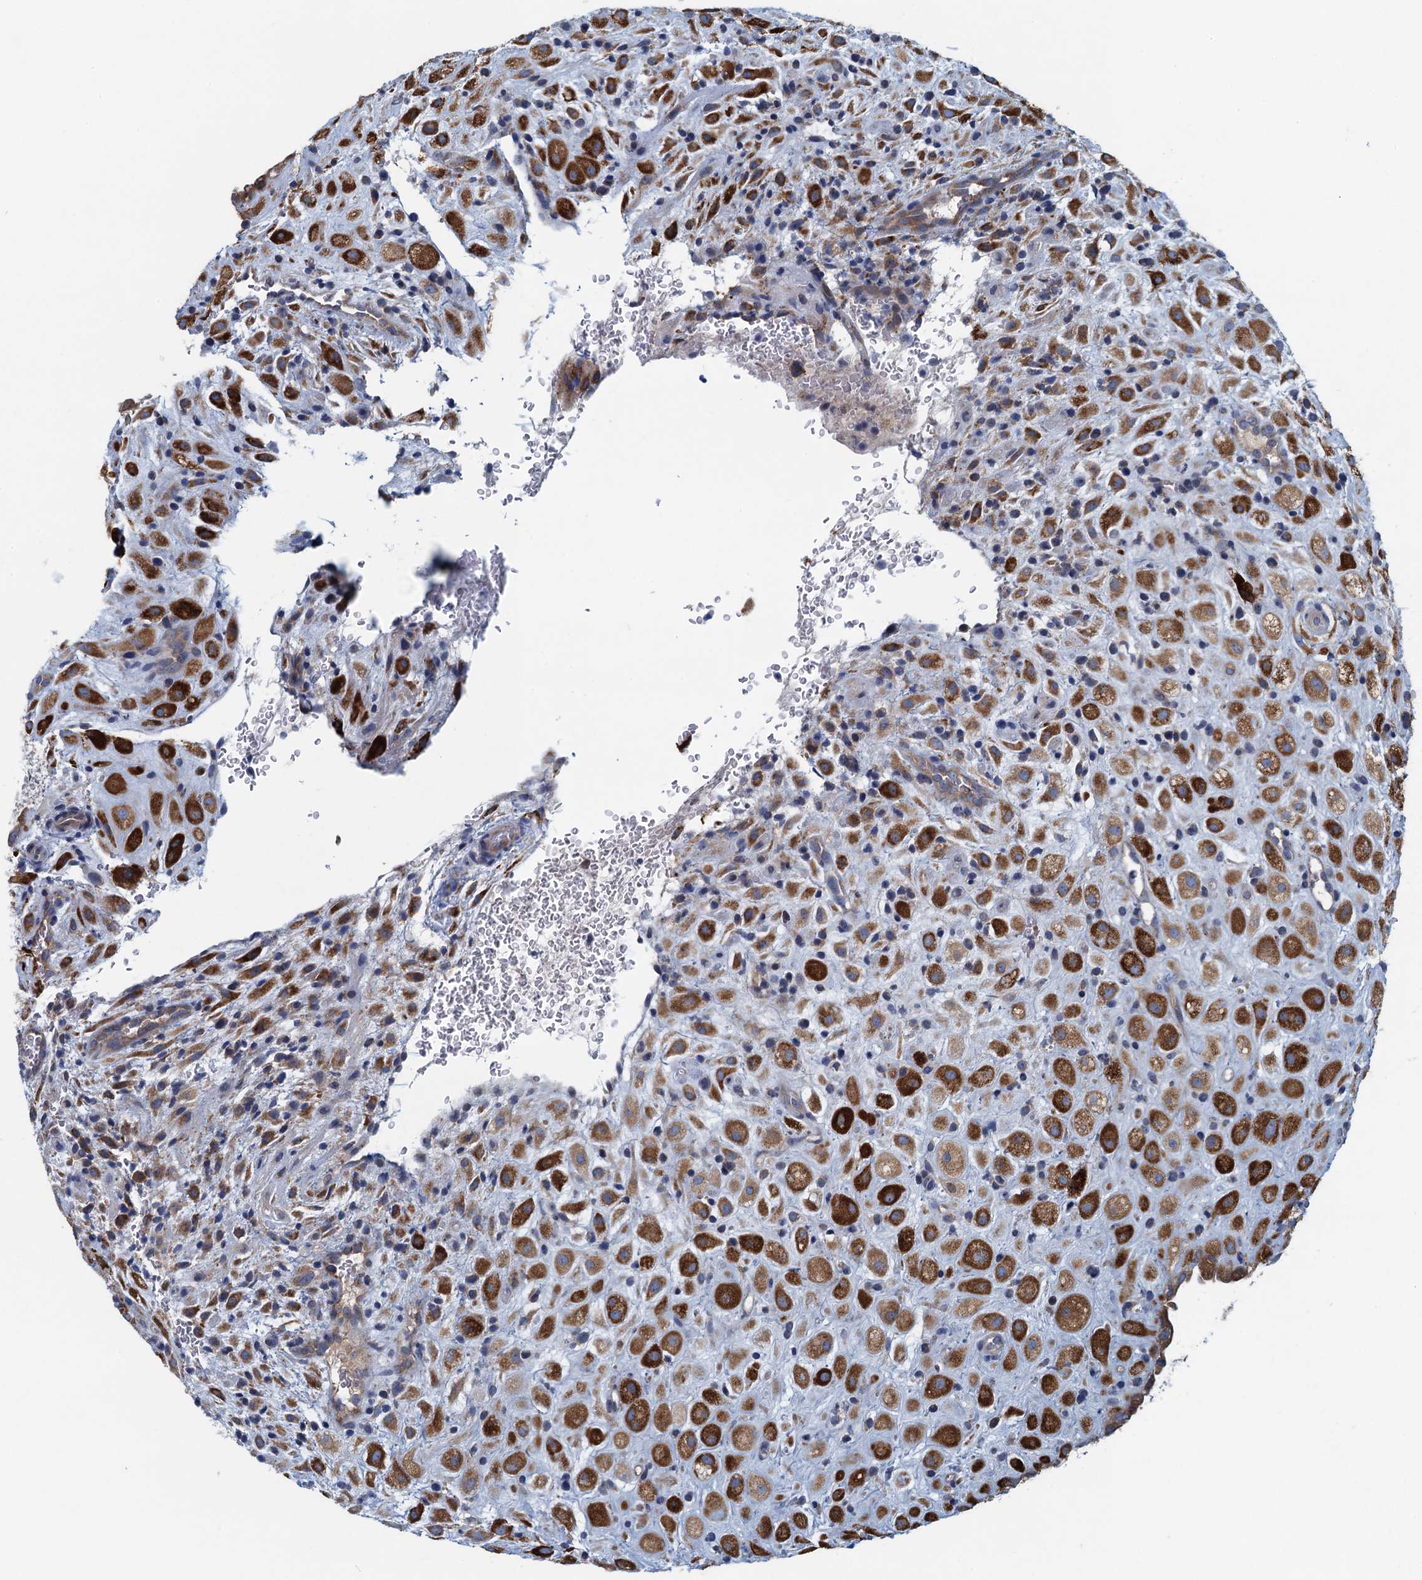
{"staining": {"intensity": "strong", "quantity": ">75%", "location": "cytoplasmic/membranous"}, "tissue": "placenta", "cell_type": "Decidual cells", "image_type": "normal", "snomed": [{"axis": "morphology", "description": "Normal tissue, NOS"}, {"axis": "topography", "description": "Placenta"}], "caption": "Immunohistochemistry (IHC) image of benign placenta: human placenta stained using immunohistochemistry shows high levels of strong protein expression localized specifically in the cytoplasmic/membranous of decidual cells, appearing as a cytoplasmic/membranous brown color.", "gene": "MYDGF", "patient": {"sex": "female", "age": 35}}